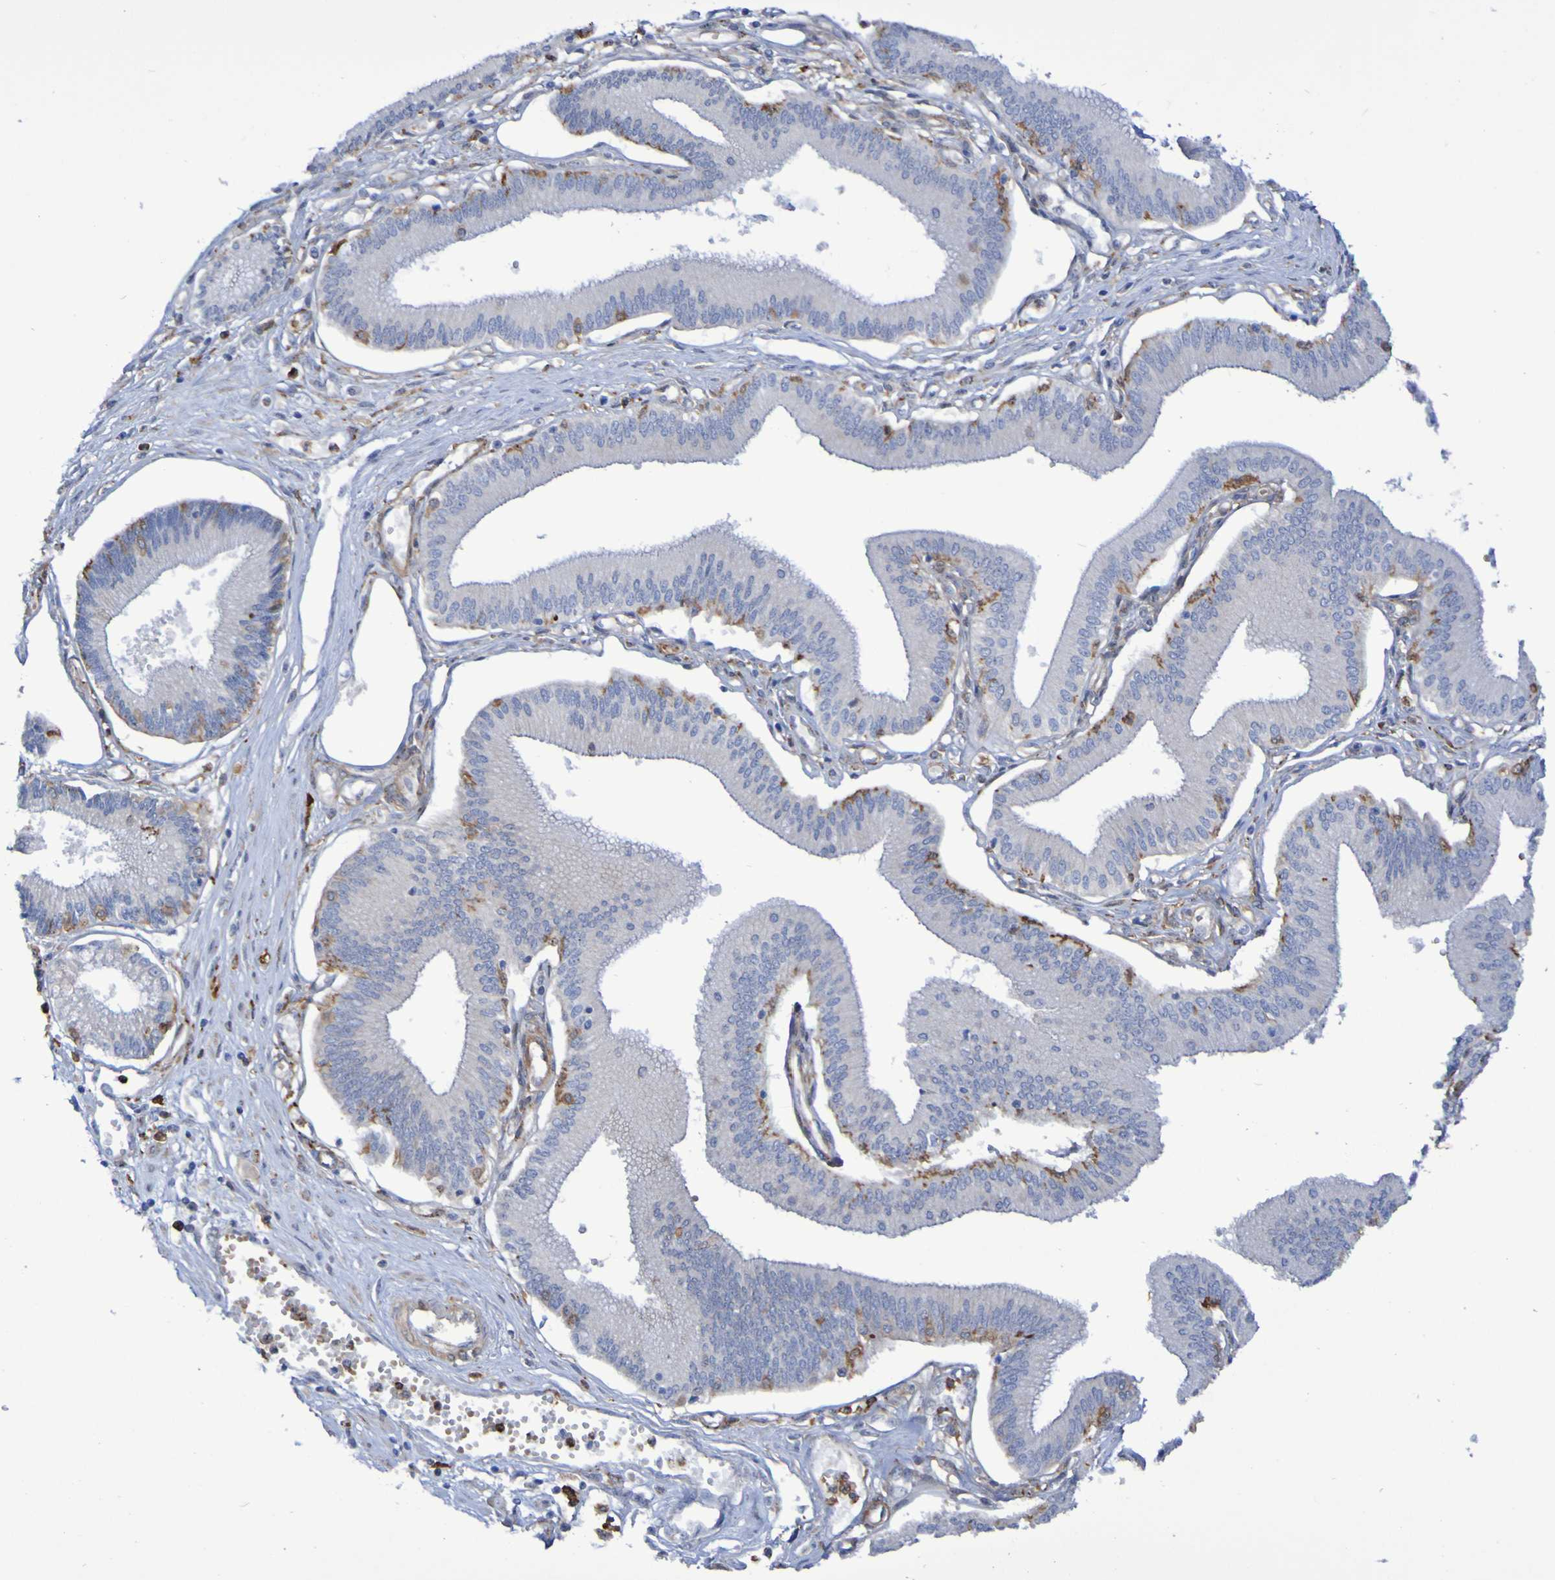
{"staining": {"intensity": "weak", "quantity": "<25%", "location": "cytoplasmic/membranous"}, "tissue": "pancreatic cancer", "cell_type": "Tumor cells", "image_type": "cancer", "snomed": [{"axis": "morphology", "description": "Adenocarcinoma, NOS"}, {"axis": "topography", "description": "Pancreas"}], "caption": "A micrograph of human pancreatic adenocarcinoma is negative for staining in tumor cells.", "gene": "SCRG1", "patient": {"sex": "male", "age": 56}}